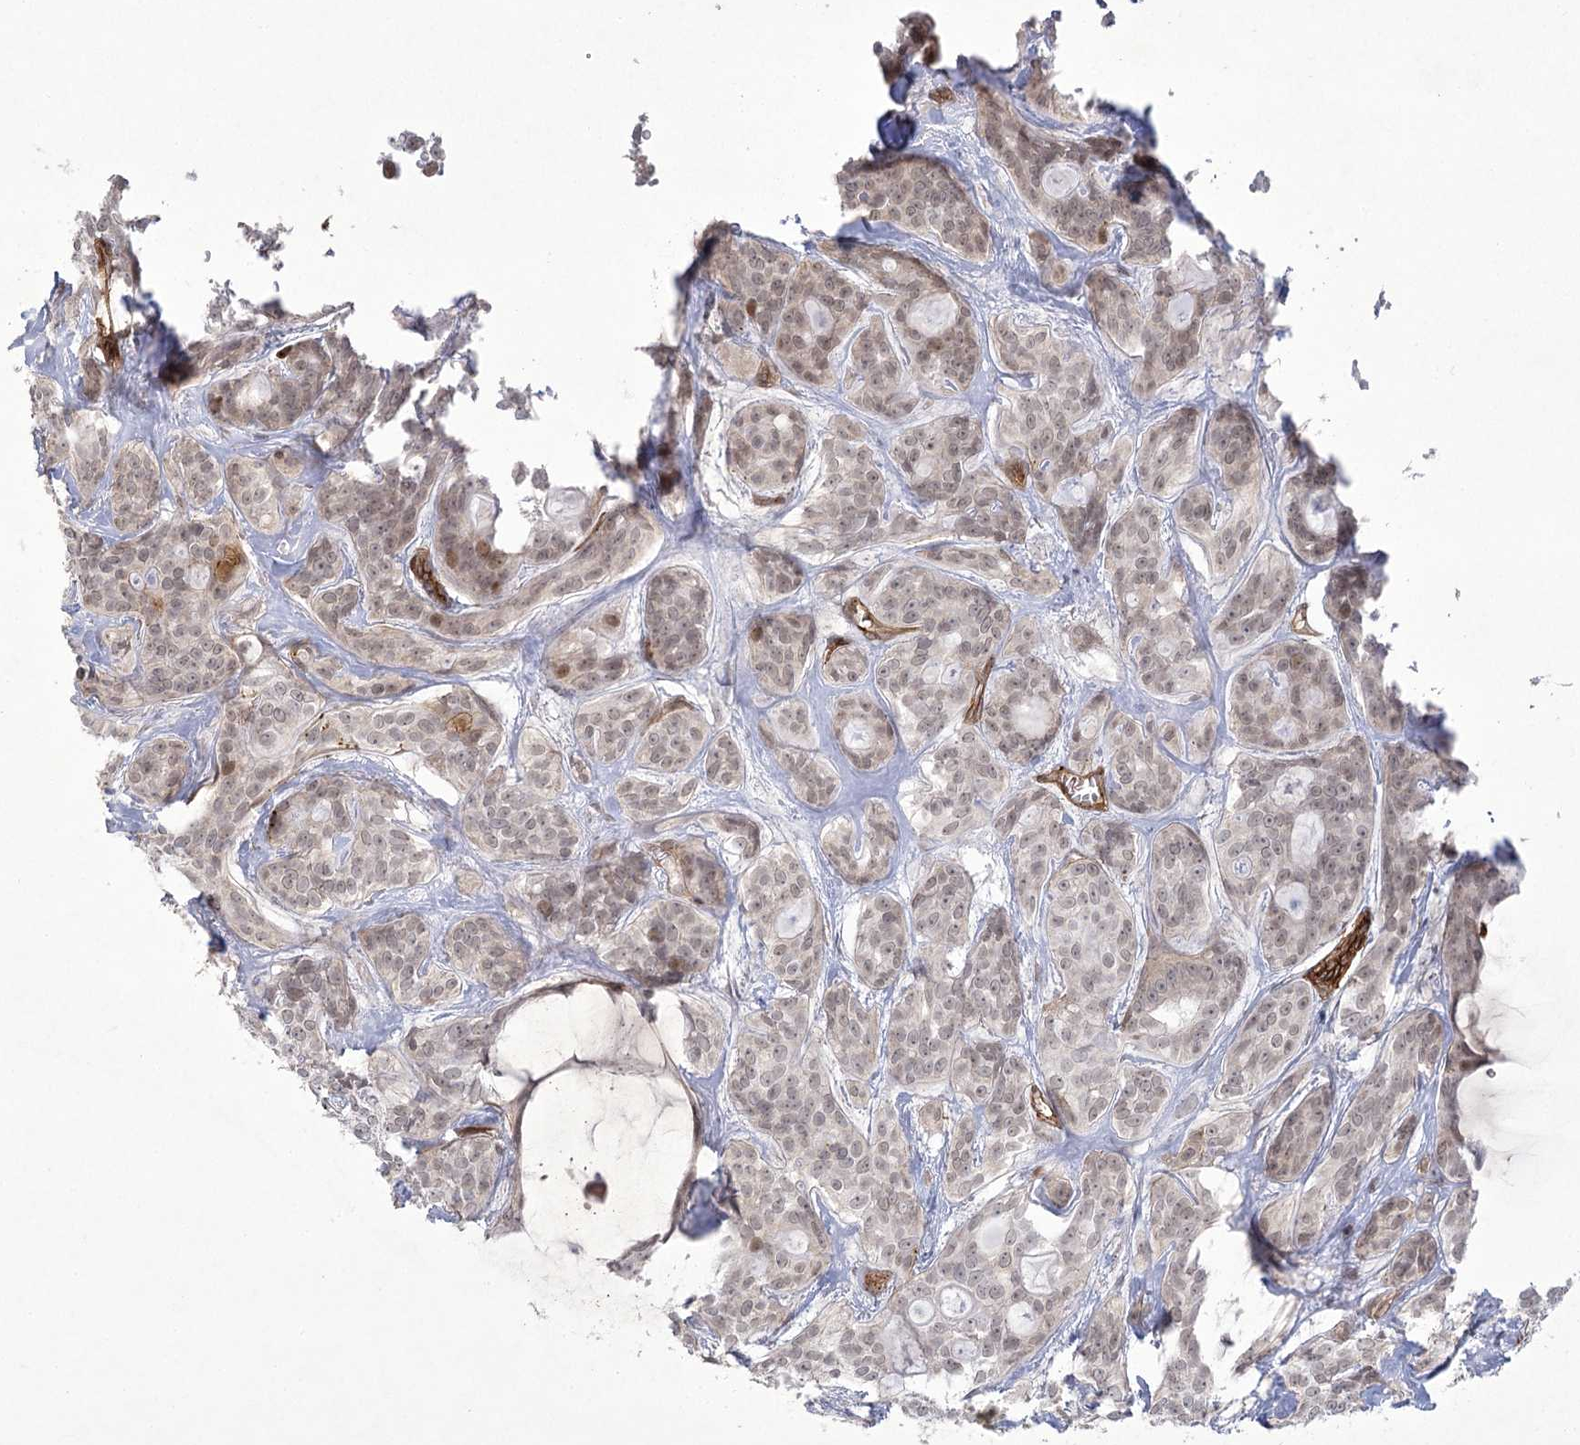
{"staining": {"intensity": "weak", "quantity": ">75%", "location": "nuclear"}, "tissue": "head and neck cancer", "cell_type": "Tumor cells", "image_type": "cancer", "snomed": [{"axis": "morphology", "description": "Adenocarcinoma, NOS"}, {"axis": "topography", "description": "Head-Neck"}], "caption": "IHC micrograph of human head and neck cancer (adenocarcinoma) stained for a protein (brown), which demonstrates low levels of weak nuclear positivity in approximately >75% of tumor cells.", "gene": "AMTN", "patient": {"sex": "male", "age": 66}}